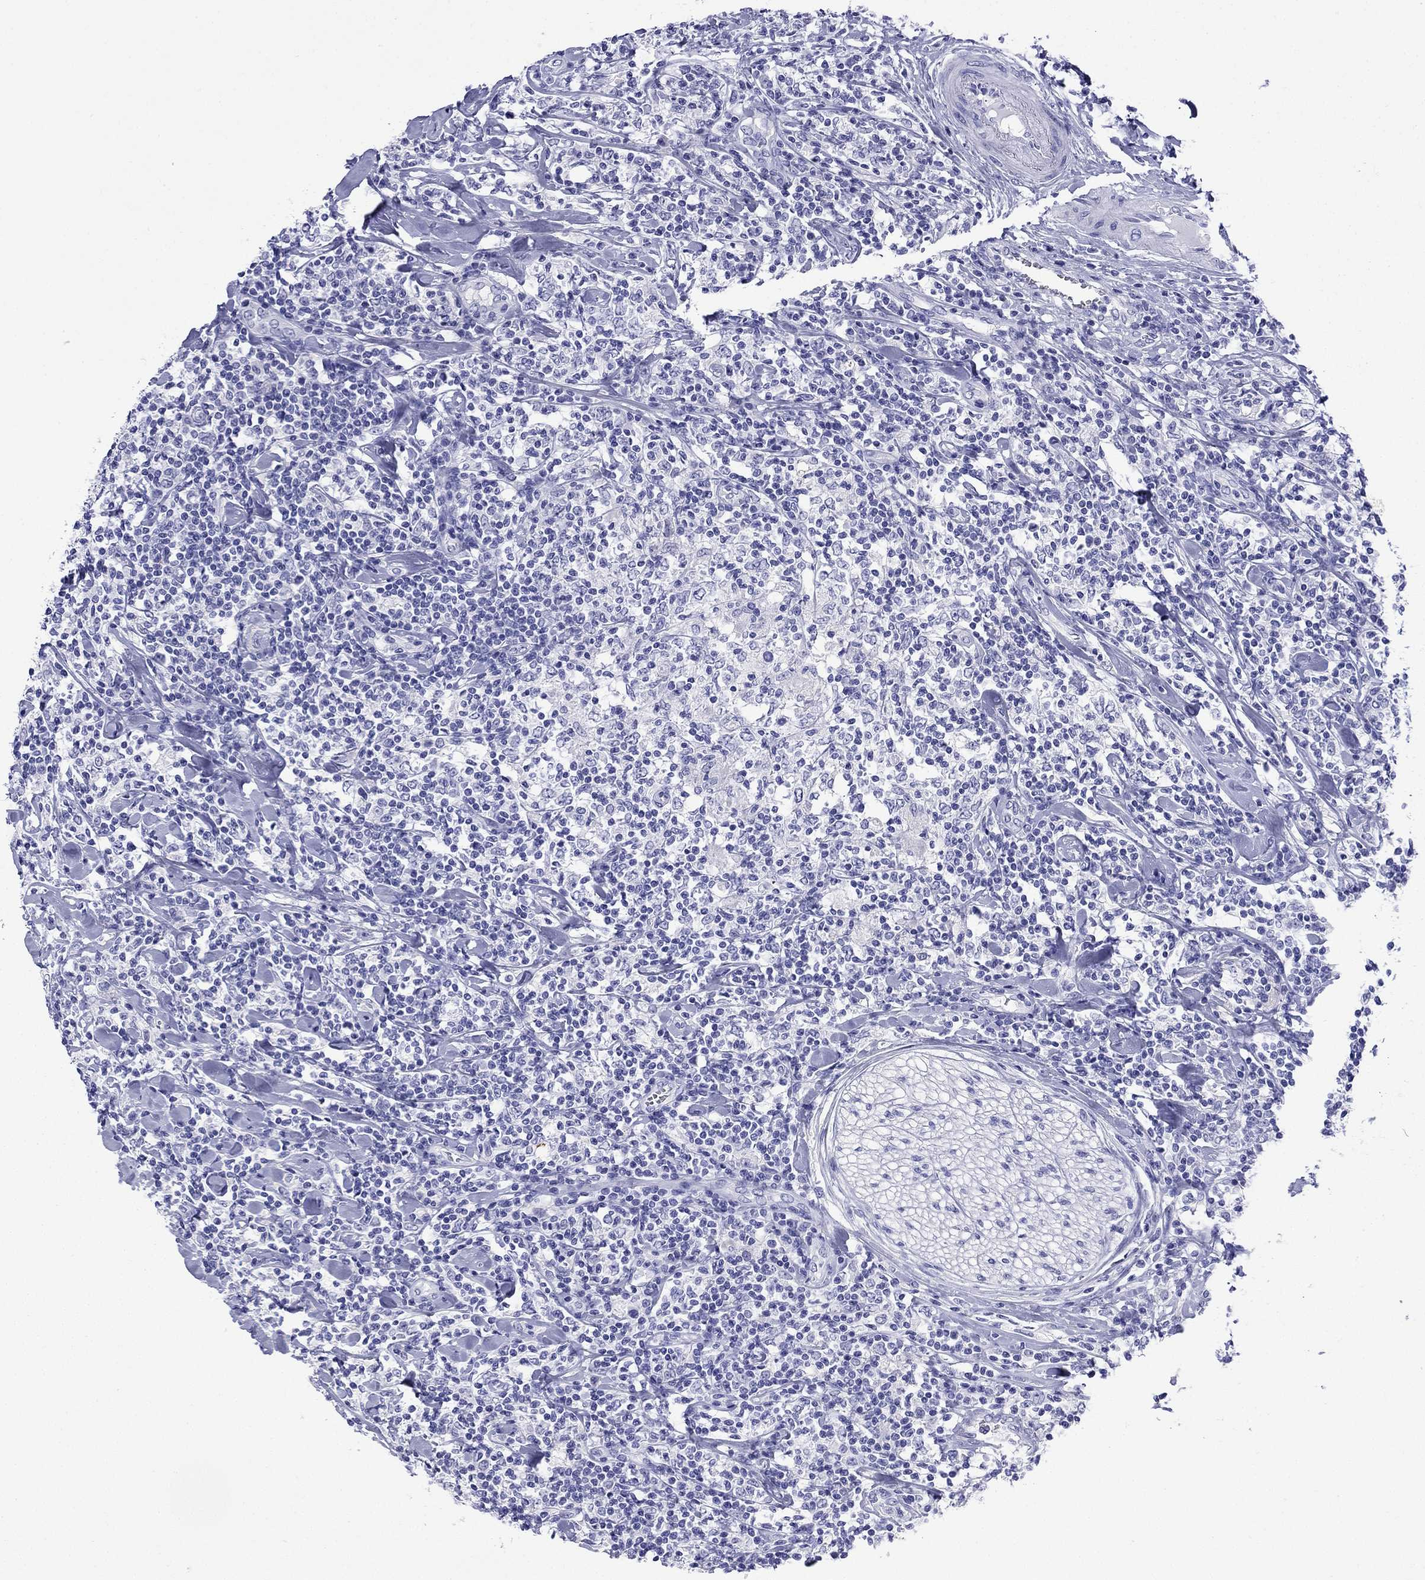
{"staining": {"intensity": "negative", "quantity": "none", "location": "none"}, "tissue": "lymphoma", "cell_type": "Tumor cells", "image_type": "cancer", "snomed": [{"axis": "morphology", "description": "Malignant lymphoma, non-Hodgkin's type, High grade"}, {"axis": "topography", "description": "Lymph node"}], "caption": "A micrograph of human lymphoma is negative for staining in tumor cells.", "gene": "FIGLA", "patient": {"sex": "female", "age": 84}}